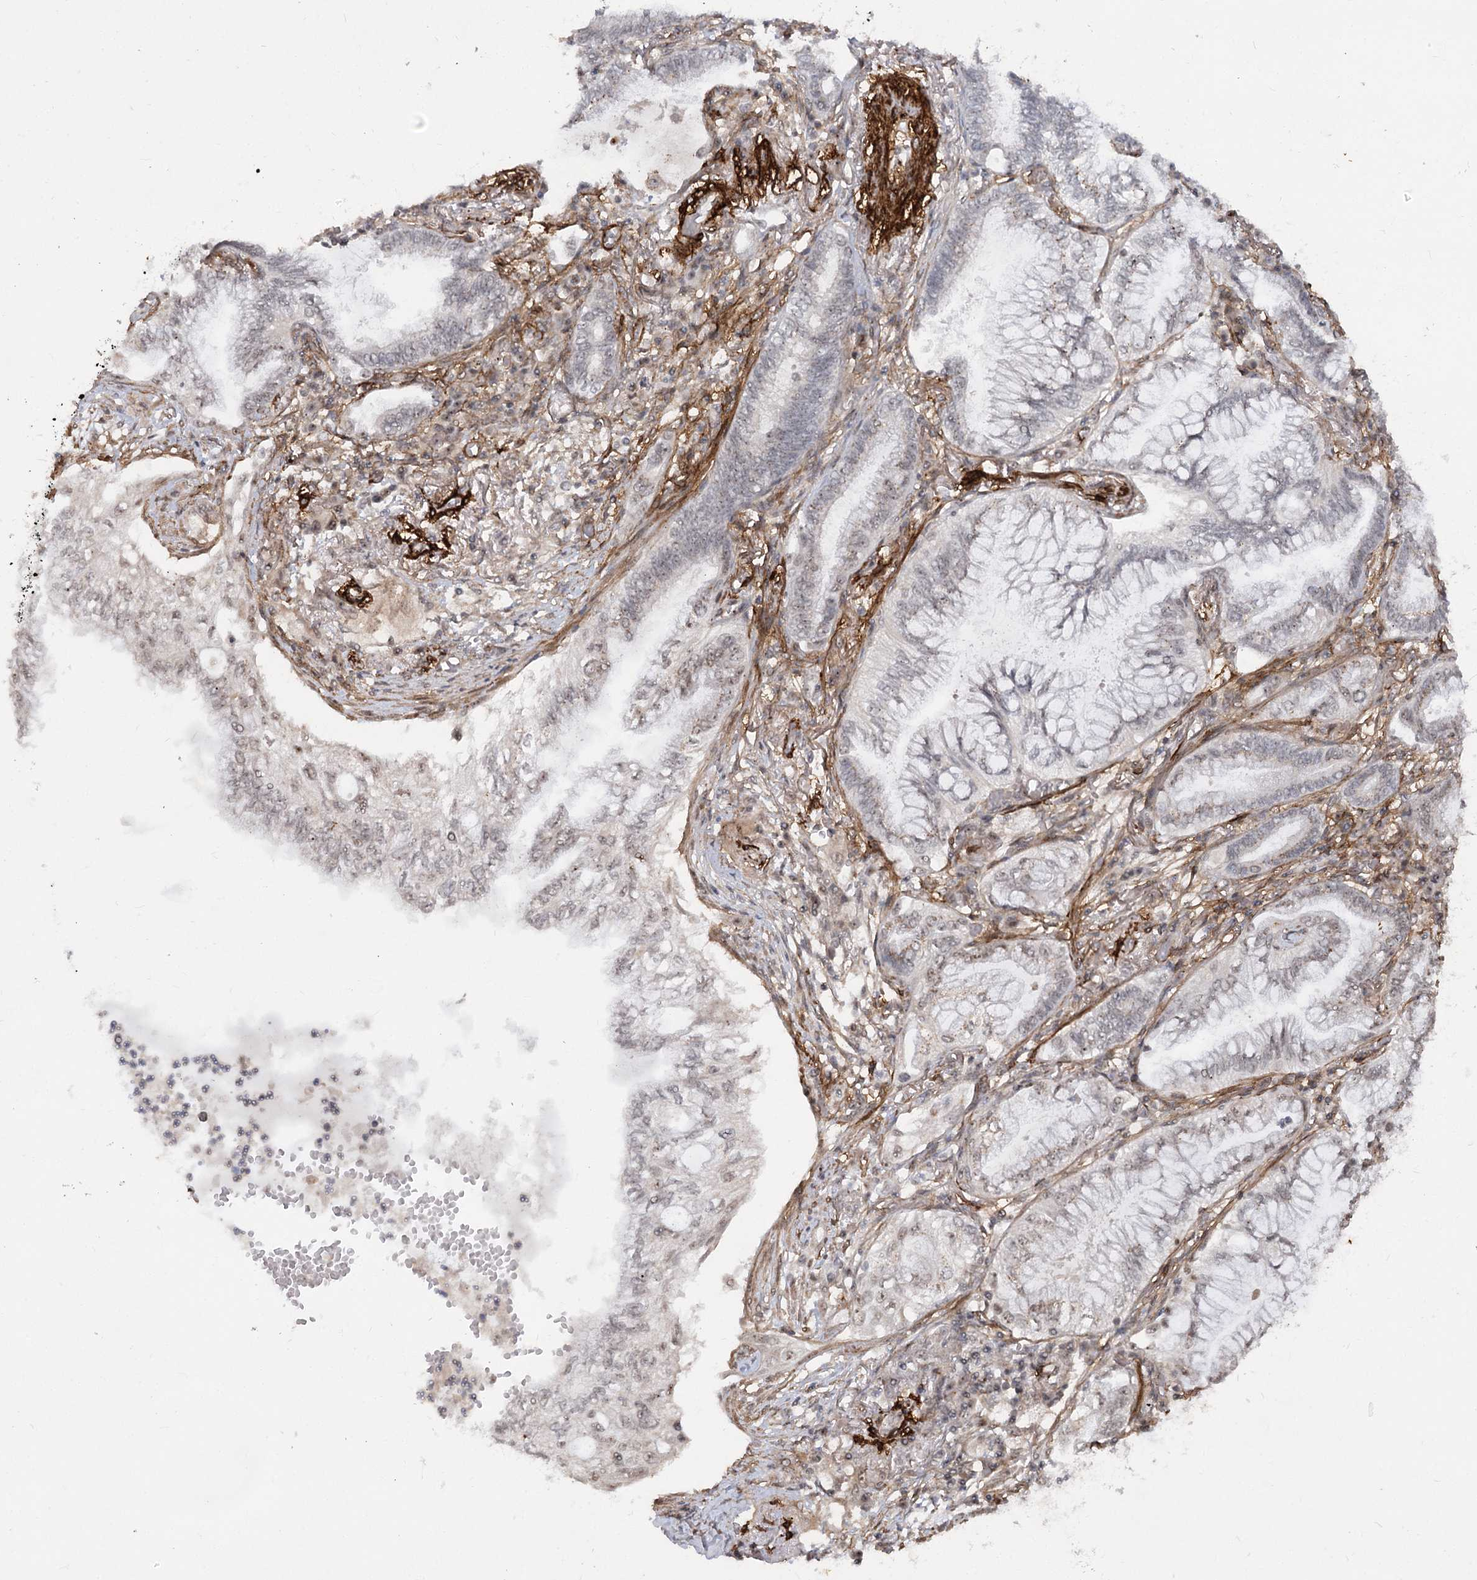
{"staining": {"intensity": "weak", "quantity": "<25%", "location": "nuclear"}, "tissue": "lung cancer", "cell_type": "Tumor cells", "image_type": "cancer", "snomed": [{"axis": "morphology", "description": "Adenocarcinoma, NOS"}, {"axis": "topography", "description": "Lung"}], "caption": "Immunohistochemical staining of lung adenocarcinoma displays no significant staining in tumor cells.", "gene": "GNL3L", "patient": {"sex": "female", "age": 70}}